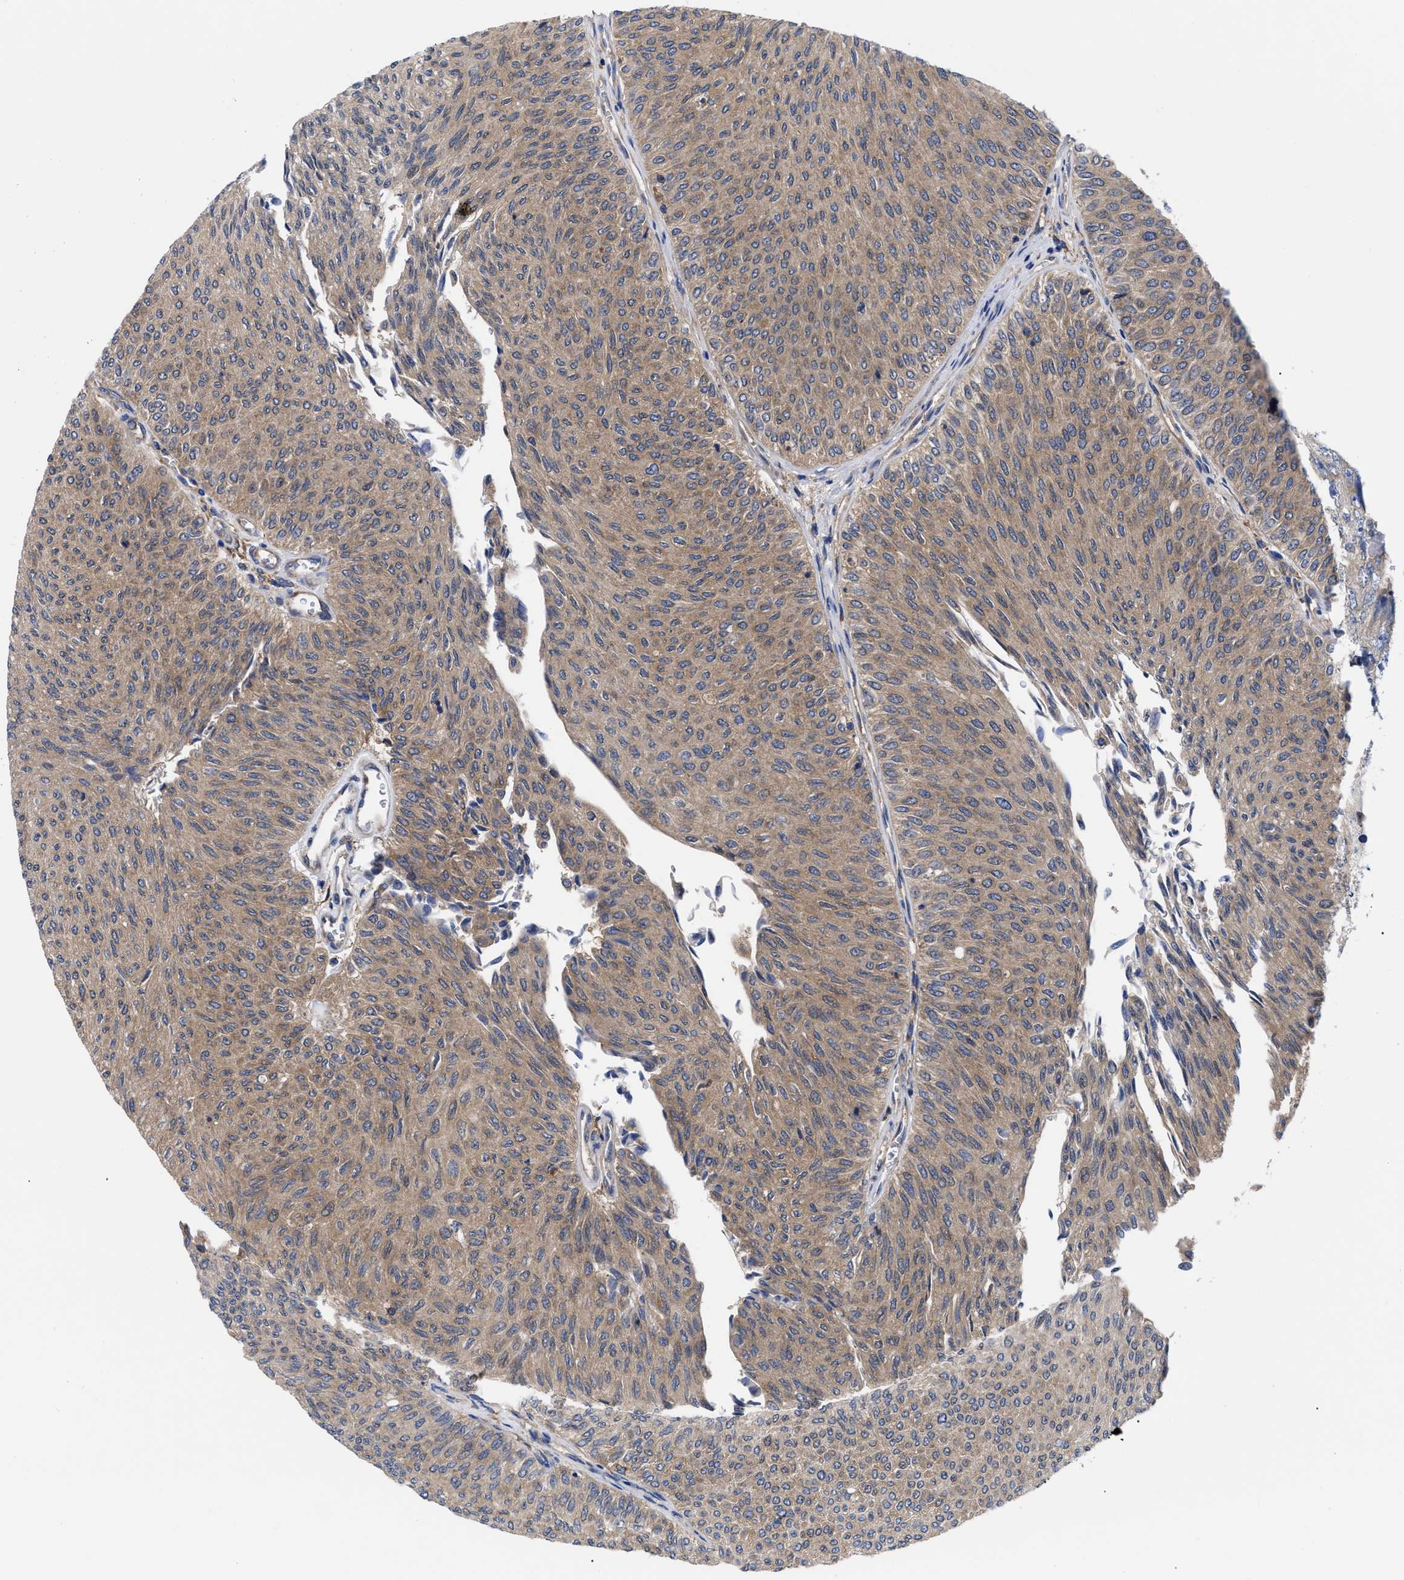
{"staining": {"intensity": "moderate", "quantity": ">75%", "location": "cytoplasmic/membranous"}, "tissue": "urothelial cancer", "cell_type": "Tumor cells", "image_type": "cancer", "snomed": [{"axis": "morphology", "description": "Urothelial carcinoma, Low grade"}, {"axis": "topography", "description": "Urinary bladder"}], "caption": "Immunohistochemistry histopathology image of human urothelial cancer stained for a protein (brown), which shows medium levels of moderate cytoplasmic/membranous positivity in about >75% of tumor cells.", "gene": "RBKS", "patient": {"sex": "male", "age": 78}}